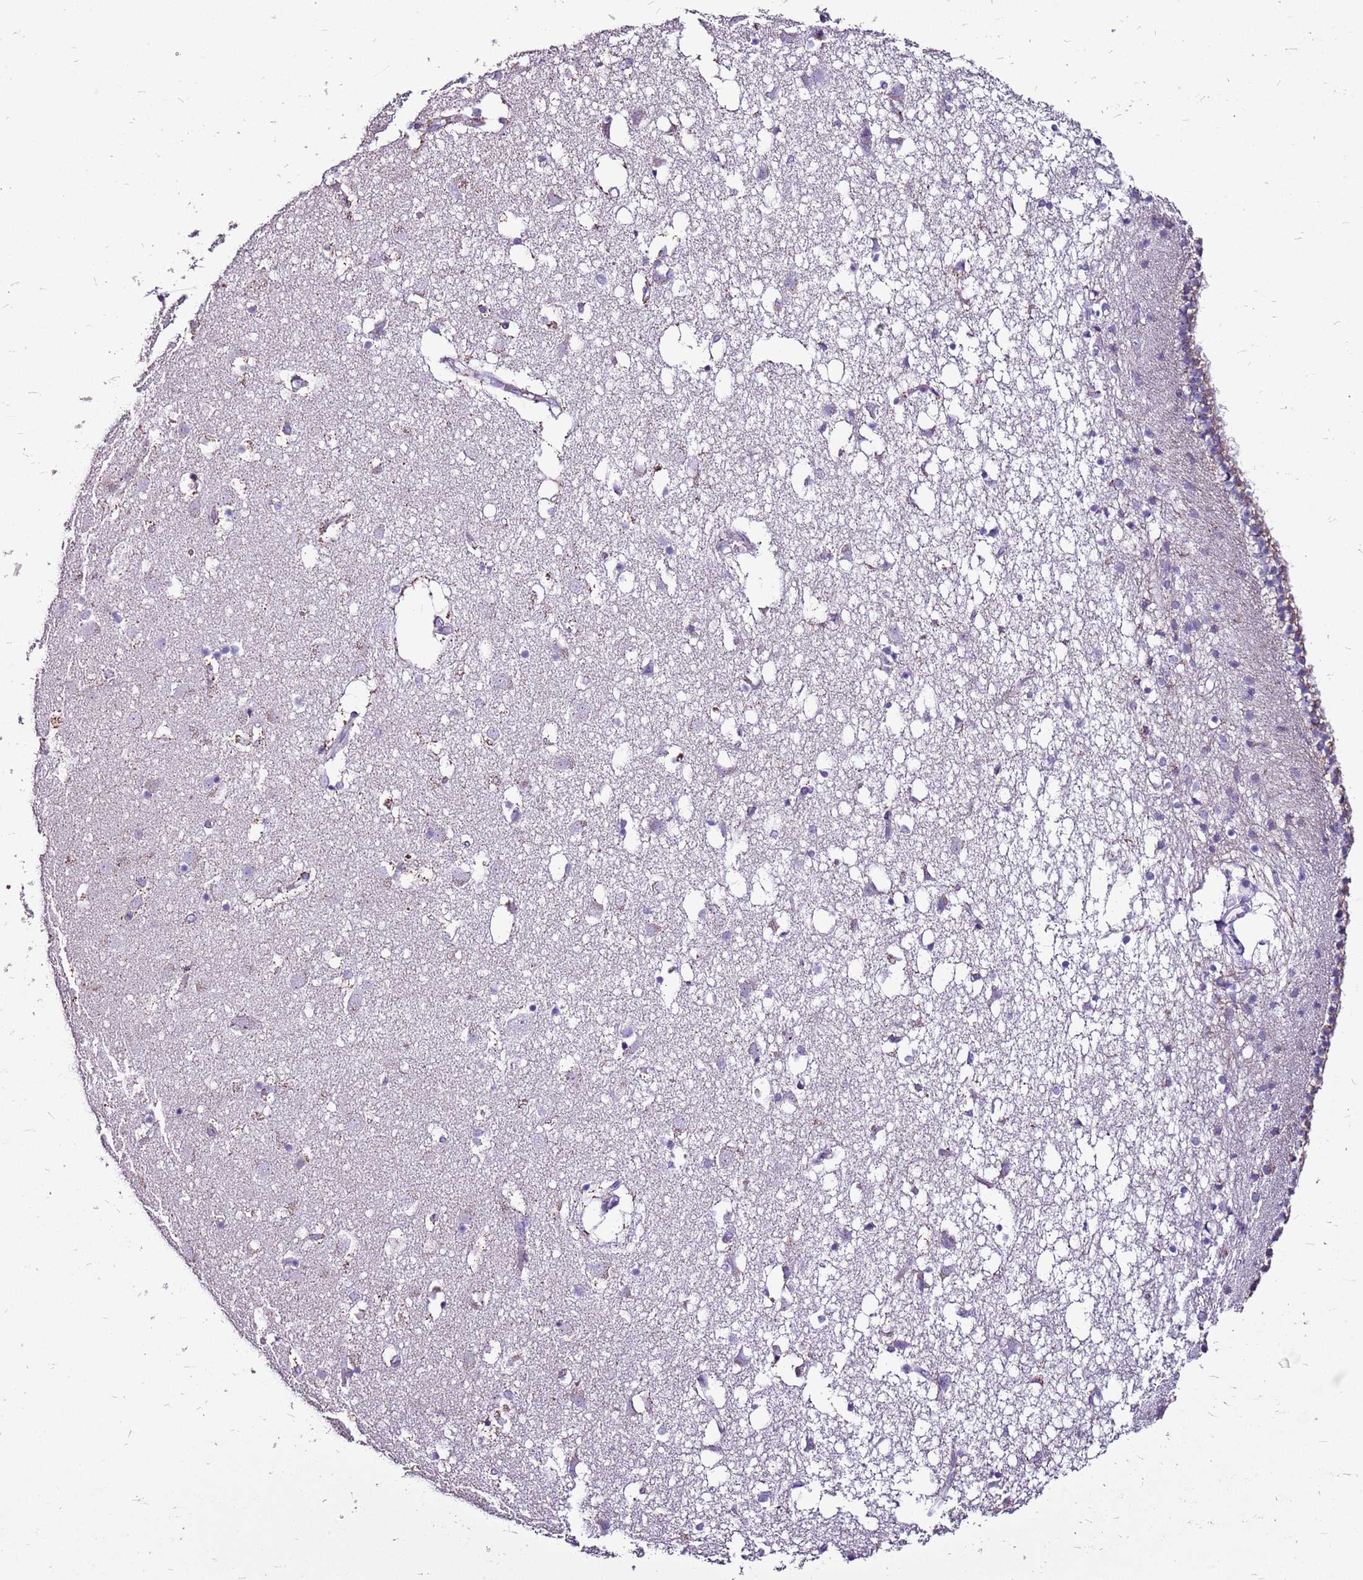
{"staining": {"intensity": "negative", "quantity": "none", "location": "none"}, "tissue": "caudate", "cell_type": "Glial cells", "image_type": "normal", "snomed": [{"axis": "morphology", "description": "Normal tissue, NOS"}, {"axis": "topography", "description": "Lateral ventricle wall"}], "caption": "This is a photomicrograph of IHC staining of benign caudate, which shows no positivity in glial cells.", "gene": "ACSS3", "patient": {"sex": "male", "age": 70}}